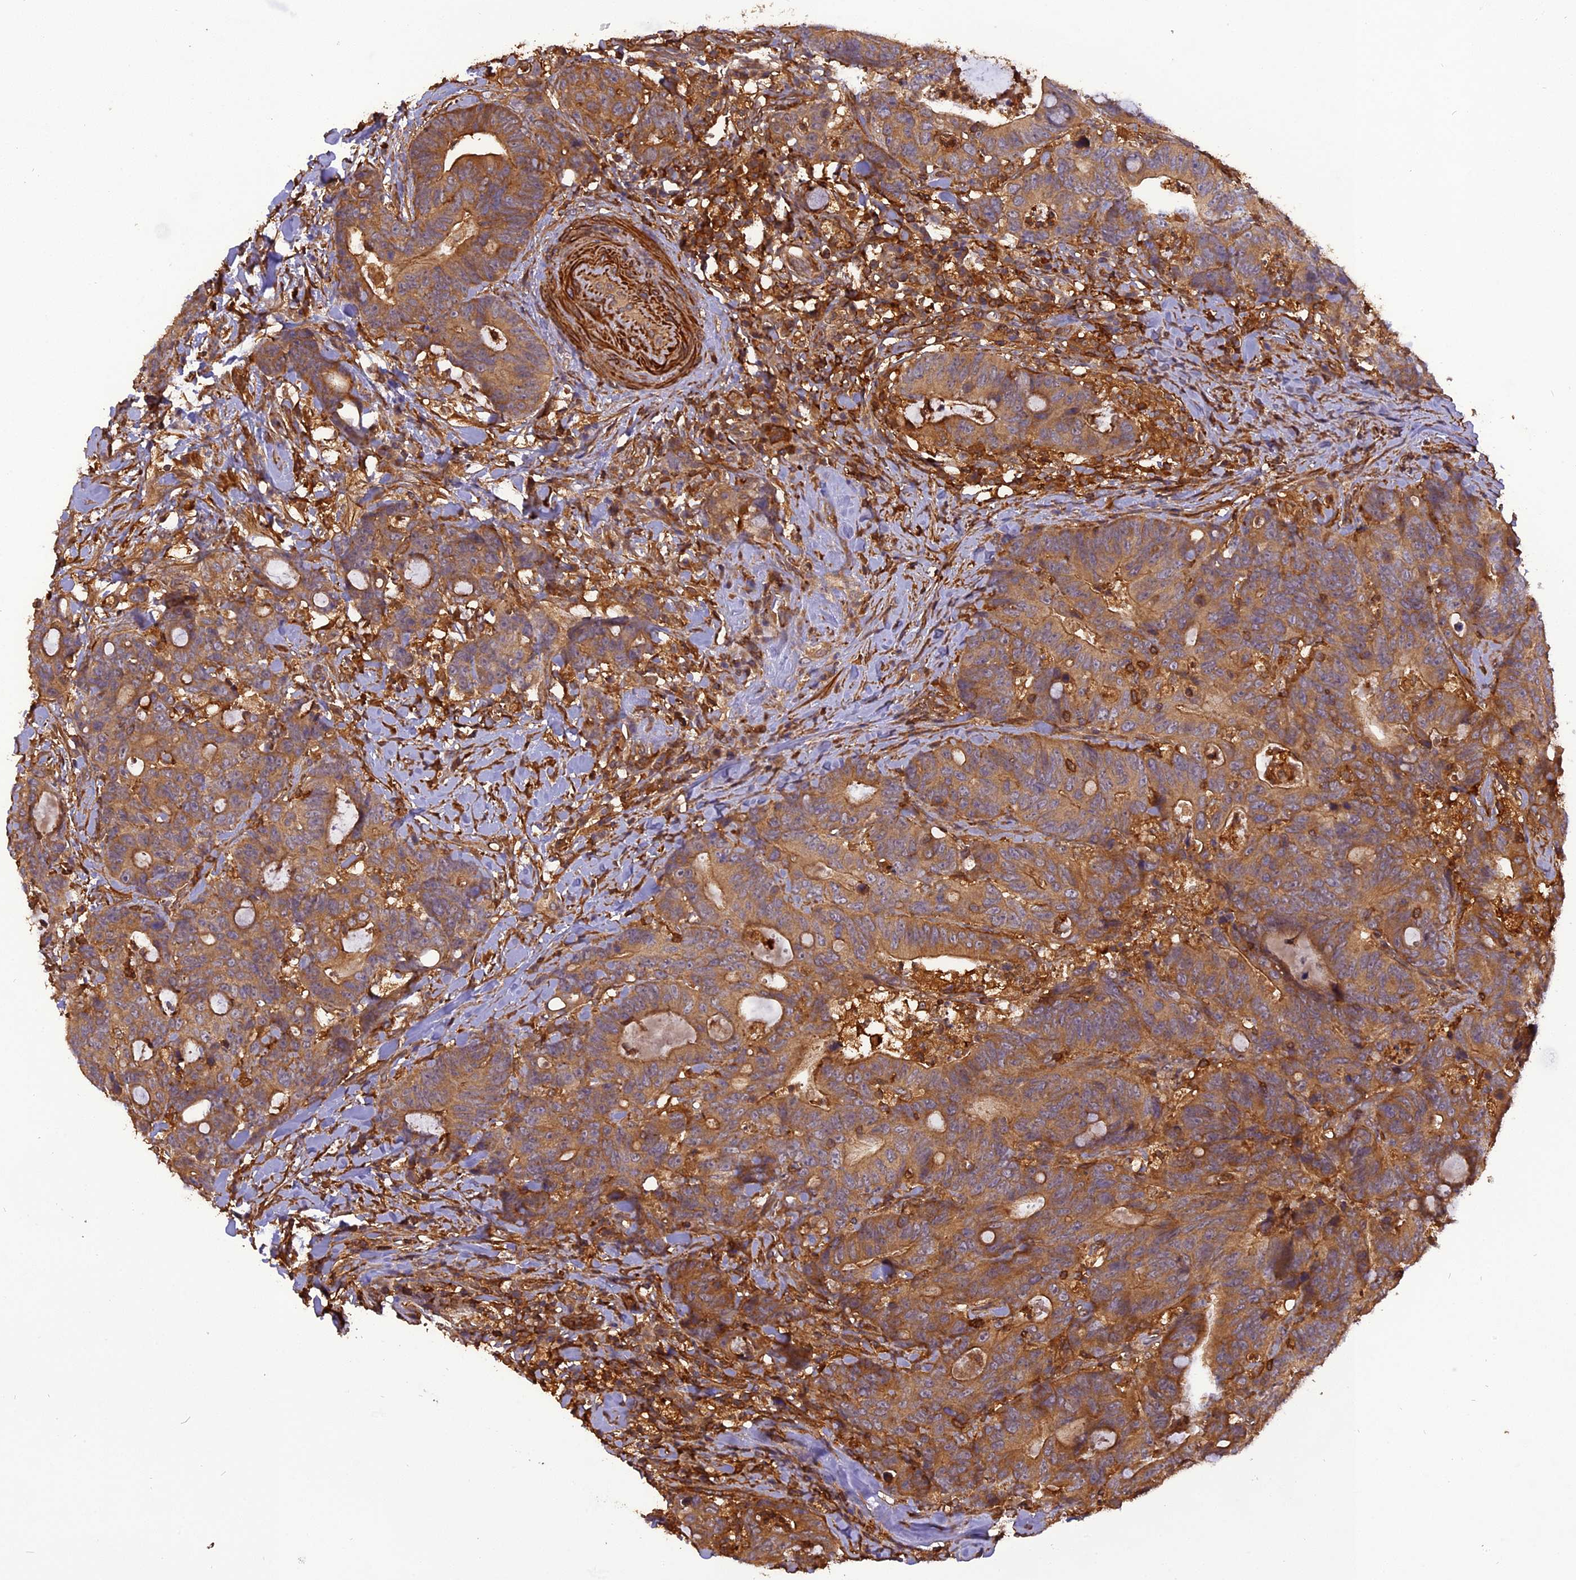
{"staining": {"intensity": "moderate", "quantity": ">75%", "location": "cytoplasmic/membranous"}, "tissue": "colorectal cancer", "cell_type": "Tumor cells", "image_type": "cancer", "snomed": [{"axis": "morphology", "description": "Adenocarcinoma, NOS"}, {"axis": "topography", "description": "Colon"}], "caption": "Immunohistochemical staining of human colorectal cancer reveals medium levels of moderate cytoplasmic/membranous staining in approximately >75% of tumor cells. (DAB (3,3'-diaminobenzidine) IHC, brown staining for protein, blue staining for nuclei).", "gene": "STOML1", "patient": {"sex": "female", "age": 82}}